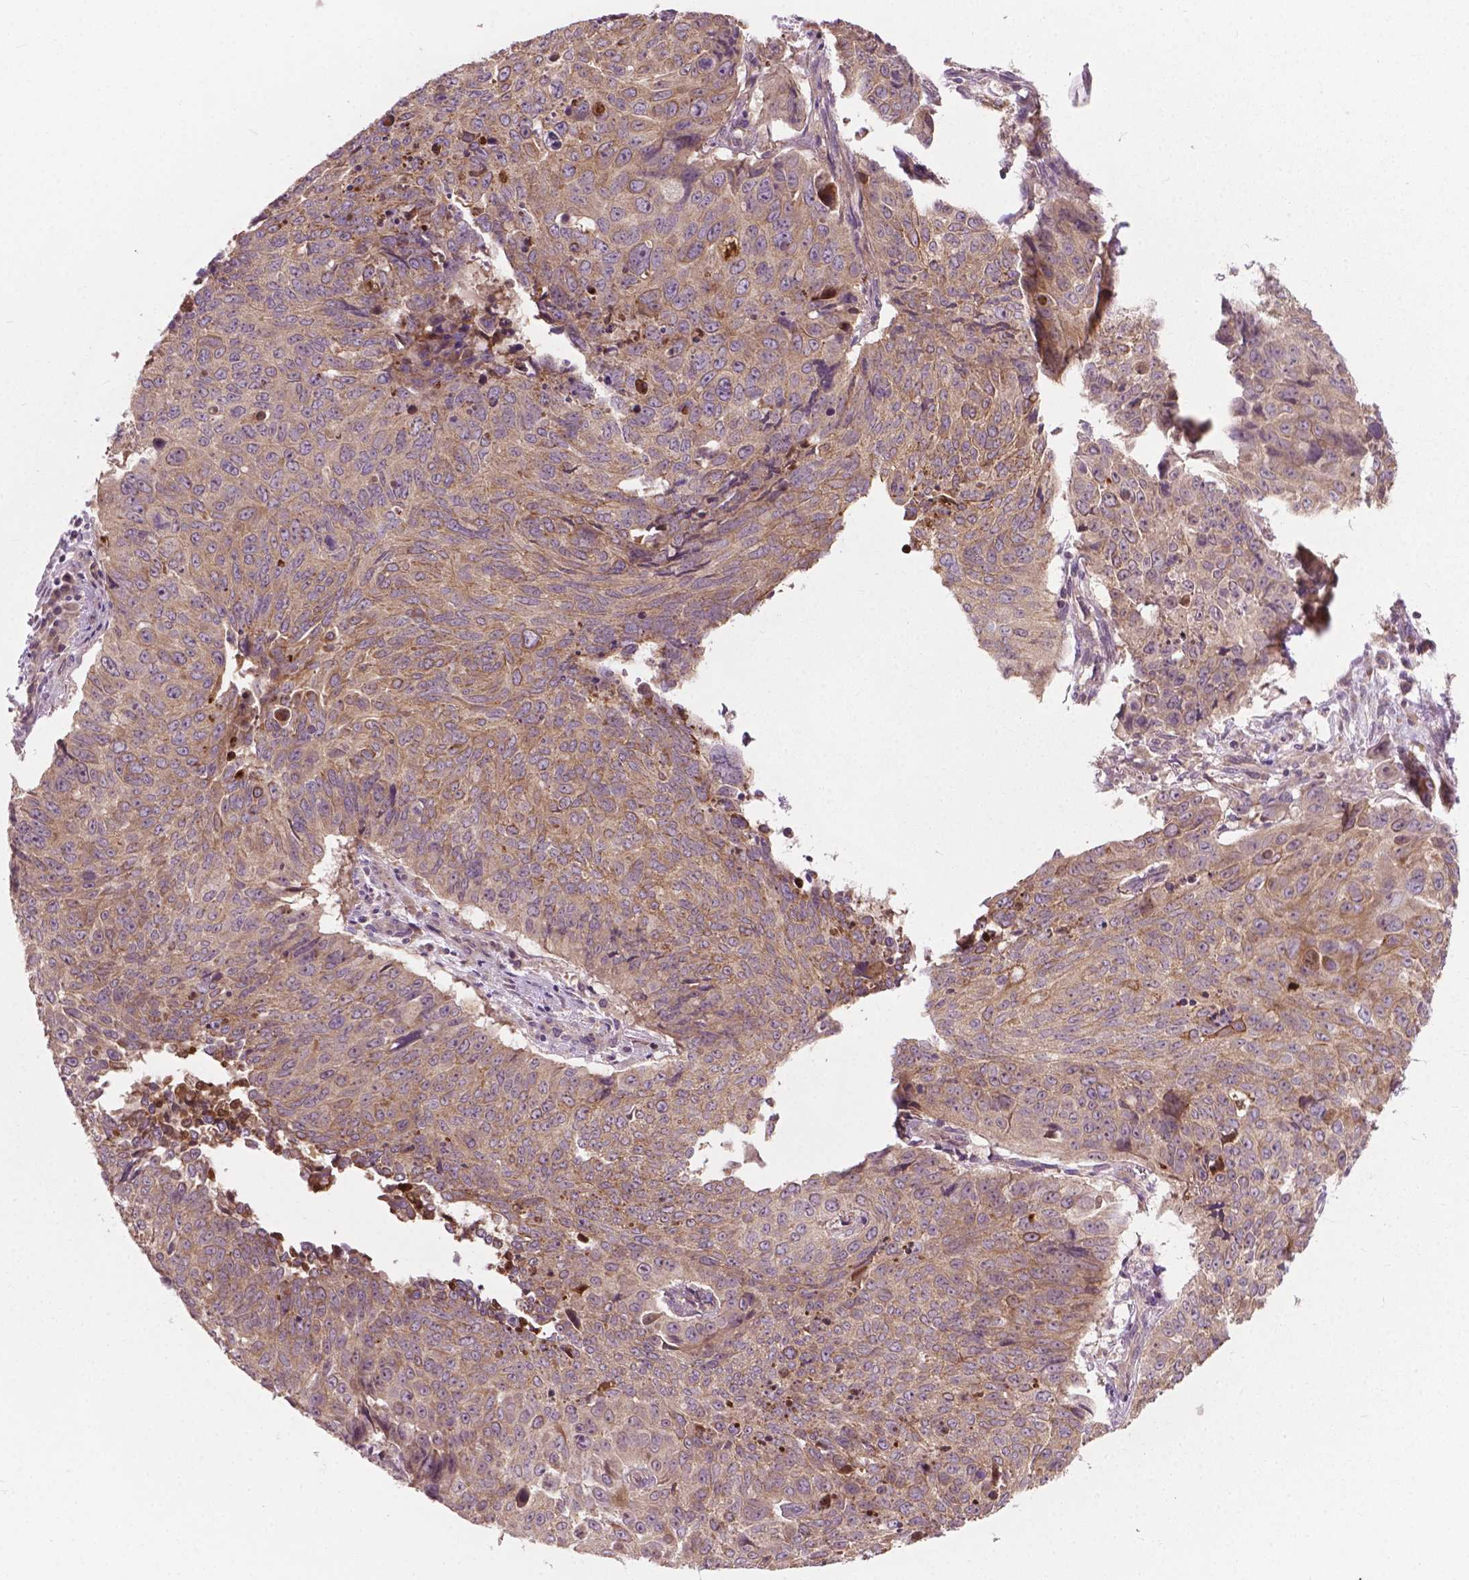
{"staining": {"intensity": "weak", "quantity": "25%-75%", "location": "cytoplasmic/membranous"}, "tissue": "lung cancer", "cell_type": "Tumor cells", "image_type": "cancer", "snomed": [{"axis": "morphology", "description": "Normal tissue, NOS"}, {"axis": "morphology", "description": "Squamous cell carcinoma, NOS"}, {"axis": "topography", "description": "Bronchus"}, {"axis": "topography", "description": "Lung"}], "caption": "This photomicrograph demonstrates lung cancer stained with immunohistochemistry to label a protein in brown. The cytoplasmic/membranous of tumor cells show weak positivity for the protein. Nuclei are counter-stained blue.", "gene": "MZT1", "patient": {"sex": "male", "age": 64}}